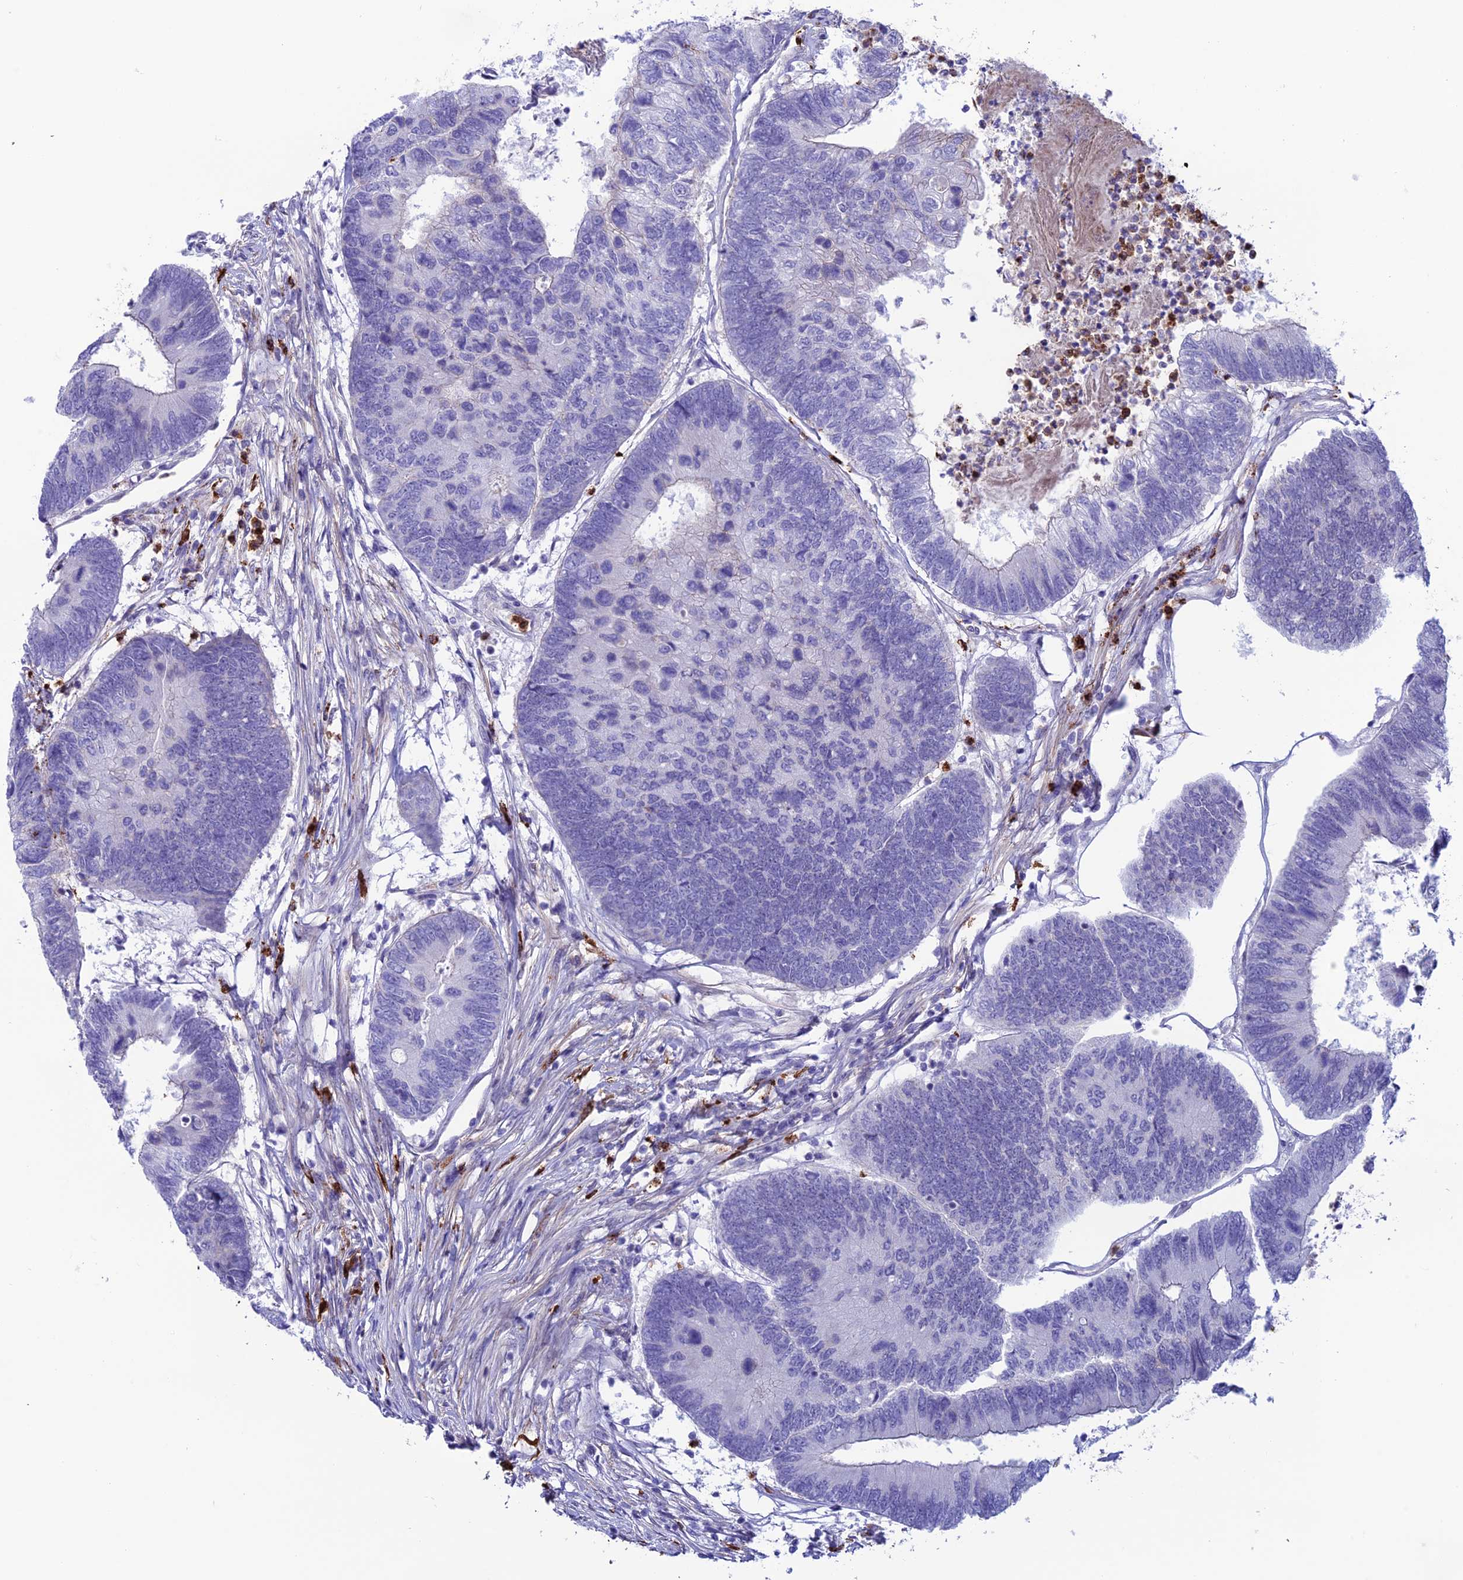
{"staining": {"intensity": "negative", "quantity": "none", "location": "none"}, "tissue": "colorectal cancer", "cell_type": "Tumor cells", "image_type": "cancer", "snomed": [{"axis": "morphology", "description": "Adenocarcinoma, NOS"}, {"axis": "topography", "description": "Colon"}], "caption": "Immunohistochemistry (IHC) of human colorectal cancer (adenocarcinoma) demonstrates no staining in tumor cells.", "gene": "COL6A6", "patient": {"sex": "female", "age": 67}}